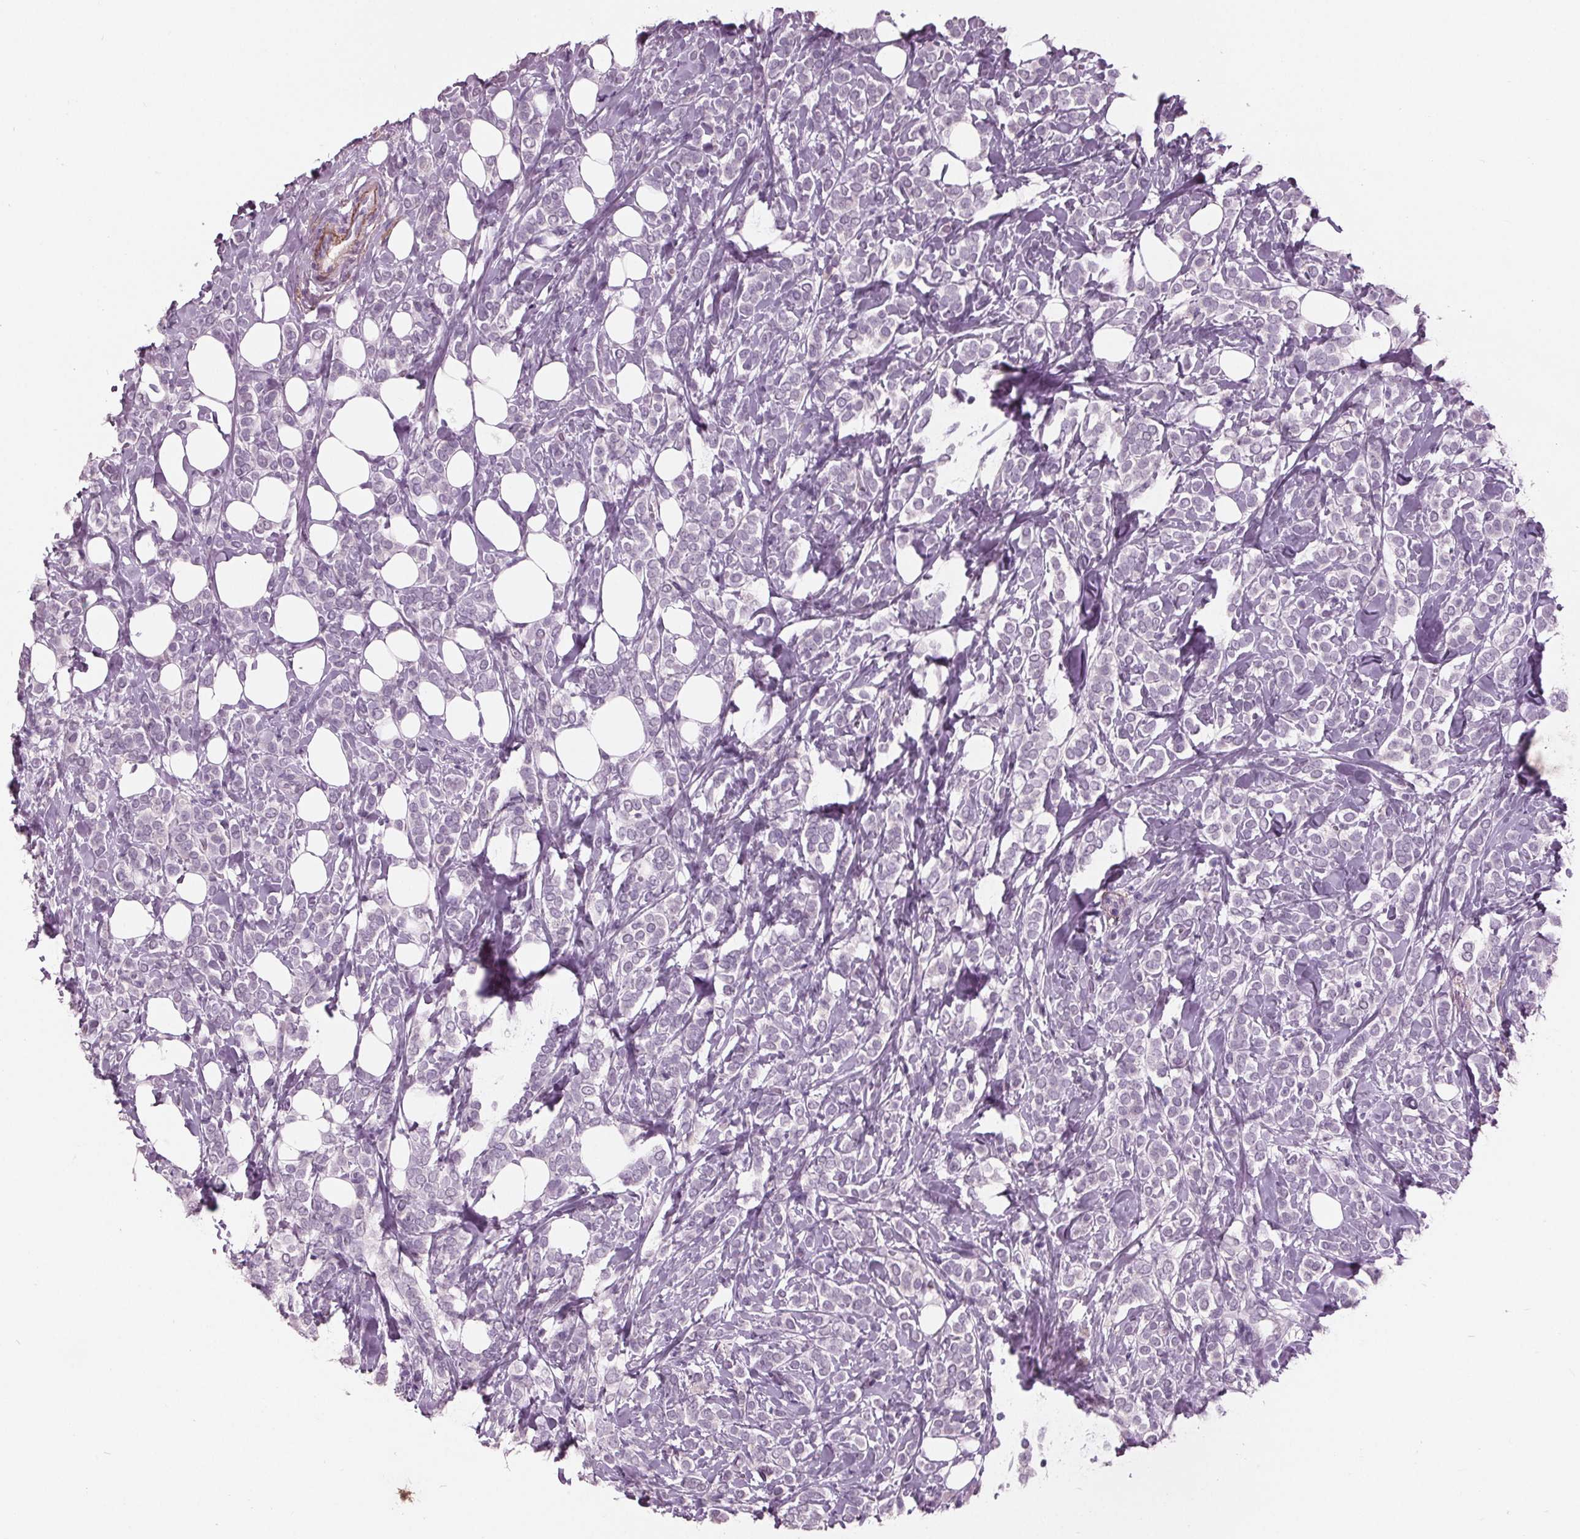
{"staining": {"intensity": "negative", "quantity": "none", "location": "none"}, "tissue": "breast cancer", "cell_type": "Tumor cells", "image_type": "cancer", "snomed": [{"axis": "morphology", "description": "Lobular carcinoma"}, {"axis": "topography", "description": "Breast"}], "caption": "Immunohistochemical staining of breast lobular carcinoma shows no significant staining in tumor cells.", "gene": "AMBP", "patient": {"sex": "female", "age": 49}}